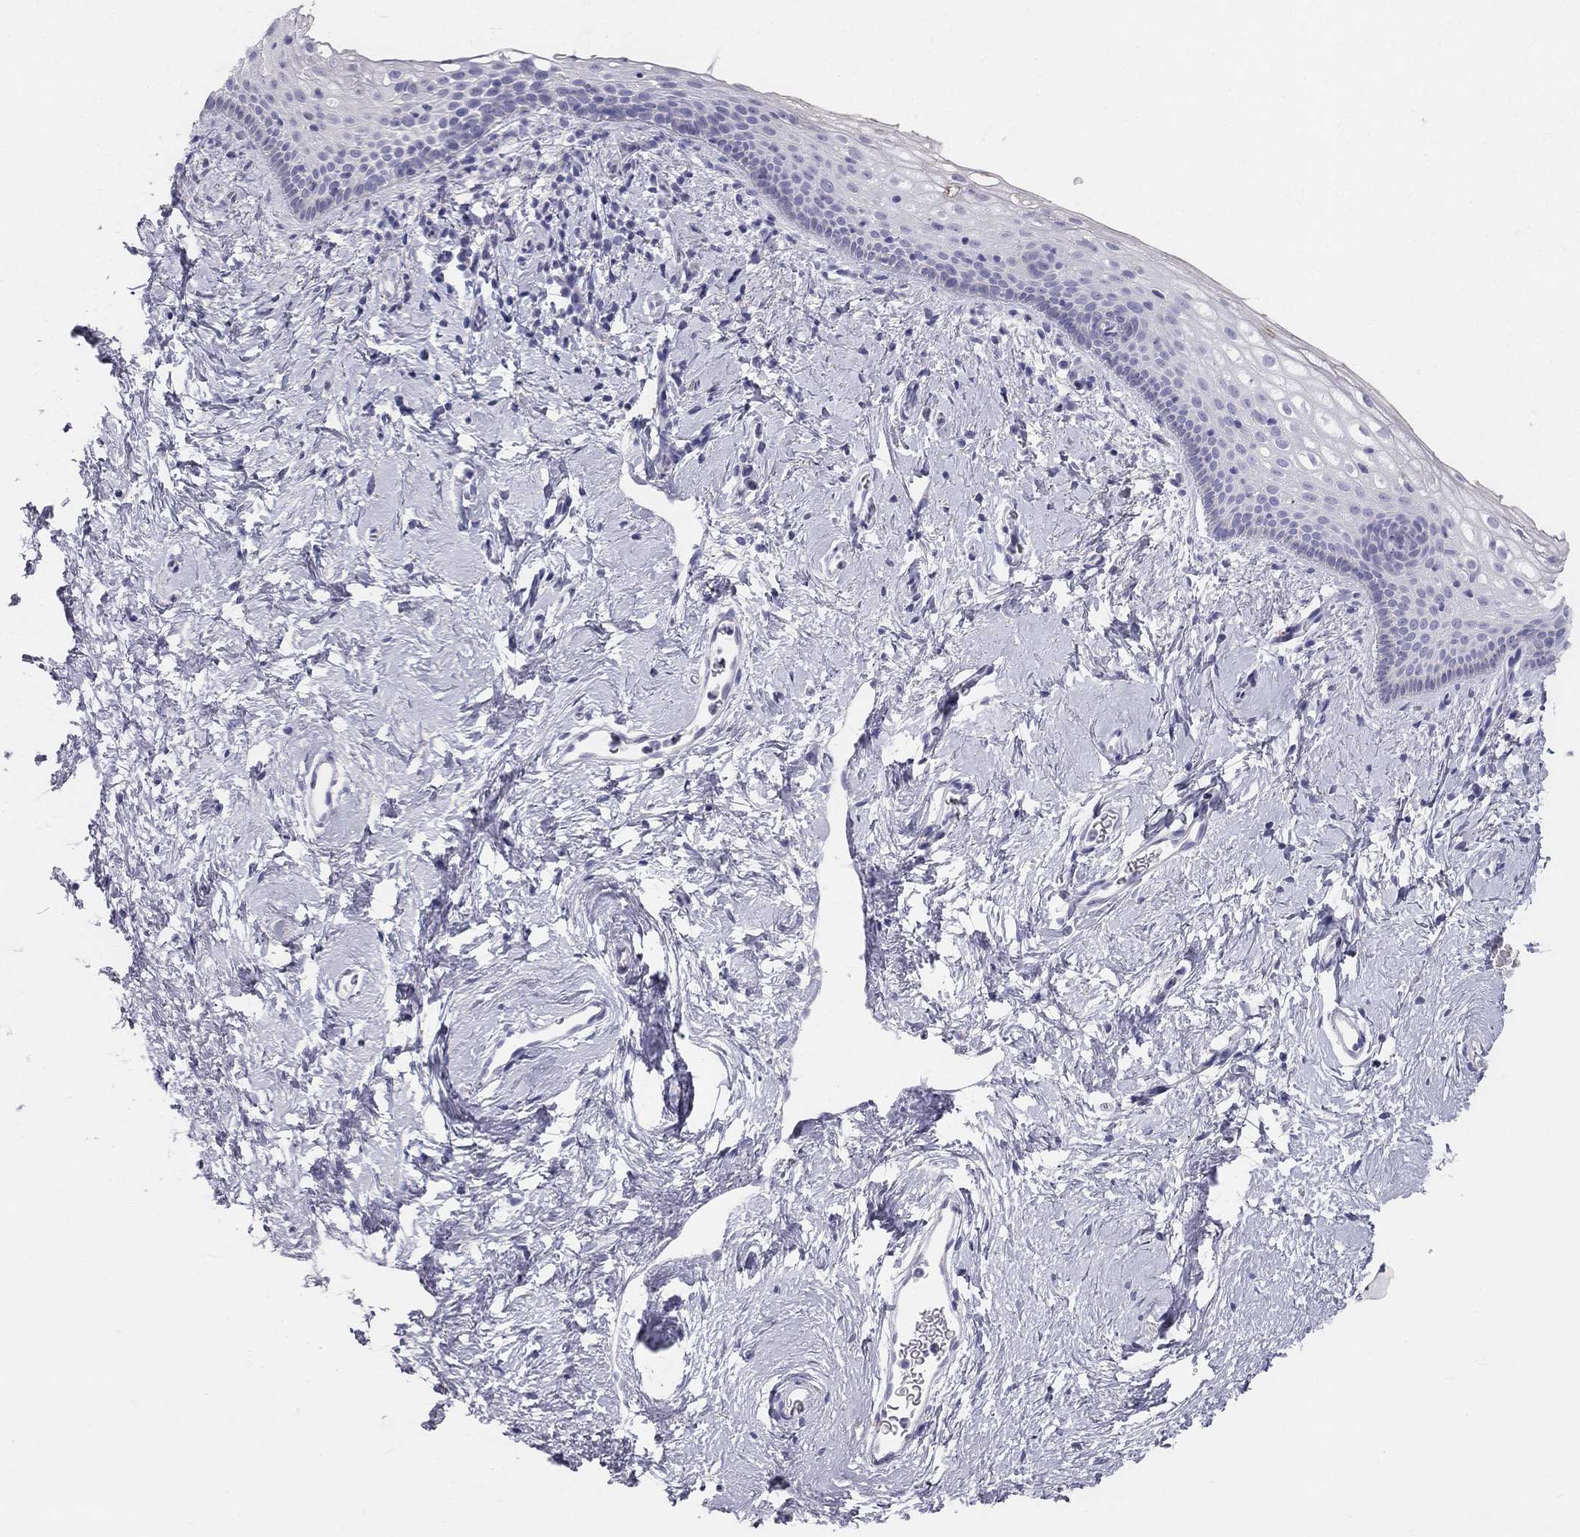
{"staining": {"intensity": "negative", "quantity": "none", "location": "none"}, "tissue": "vagina", "cell_type": "Squamous epithelial cells", "image_type": "normal", "snomed": [{"axis": "morphology", "description": "Normal tissue, NOS"}, {"axis": "topography", "description": "Vagina"}], "caption": "Immunohistochemical staining of benign vagina demonstrates no significant expression in squamous epithelial cells. (Immunohistochemistry (ihc), brightfield microscopy, high magnification).", "gene": "ALOXE3", "patient": {"sex": "female", "age": 61}}